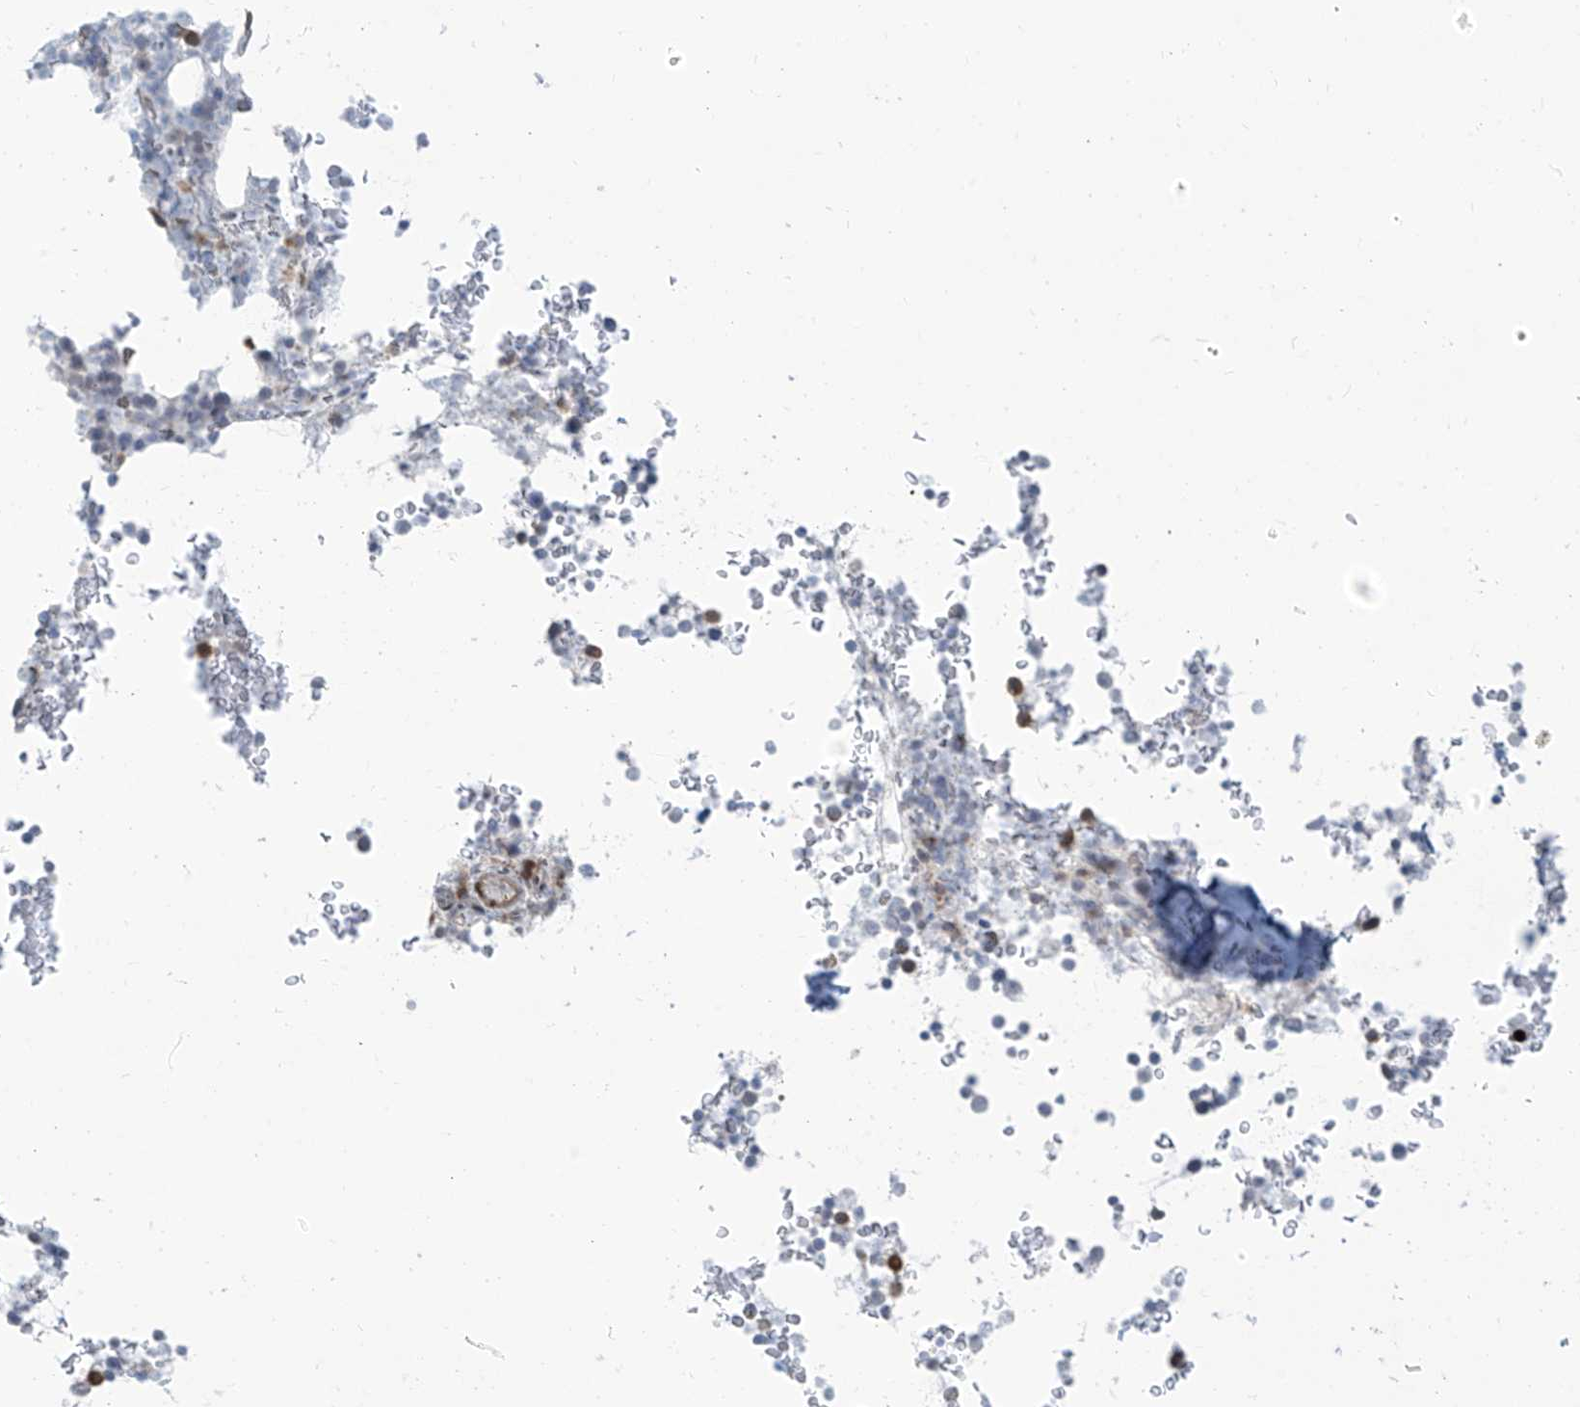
{"staining": {"intensity": "moderate", "quantity": "<25%", "location": "cytoplasmic/membranous"}, "tissue": "bone marrow", "cell_type": "Hematopoietic cells", "image_type": "normal", "snomed": [{"axis": "morphology", "description": "Normal tissue, NOS"}, {"axis": "topography", "description": "Bone marrow"}], "caption": "Normal bone marrow exhibits moderate cytoplasmic/membranous expression in about <25% of hematopoietic cells, visualized by immunohistochemistry.", "gene": "LIN9", "patient": {"sex": "male", "age": 58}}